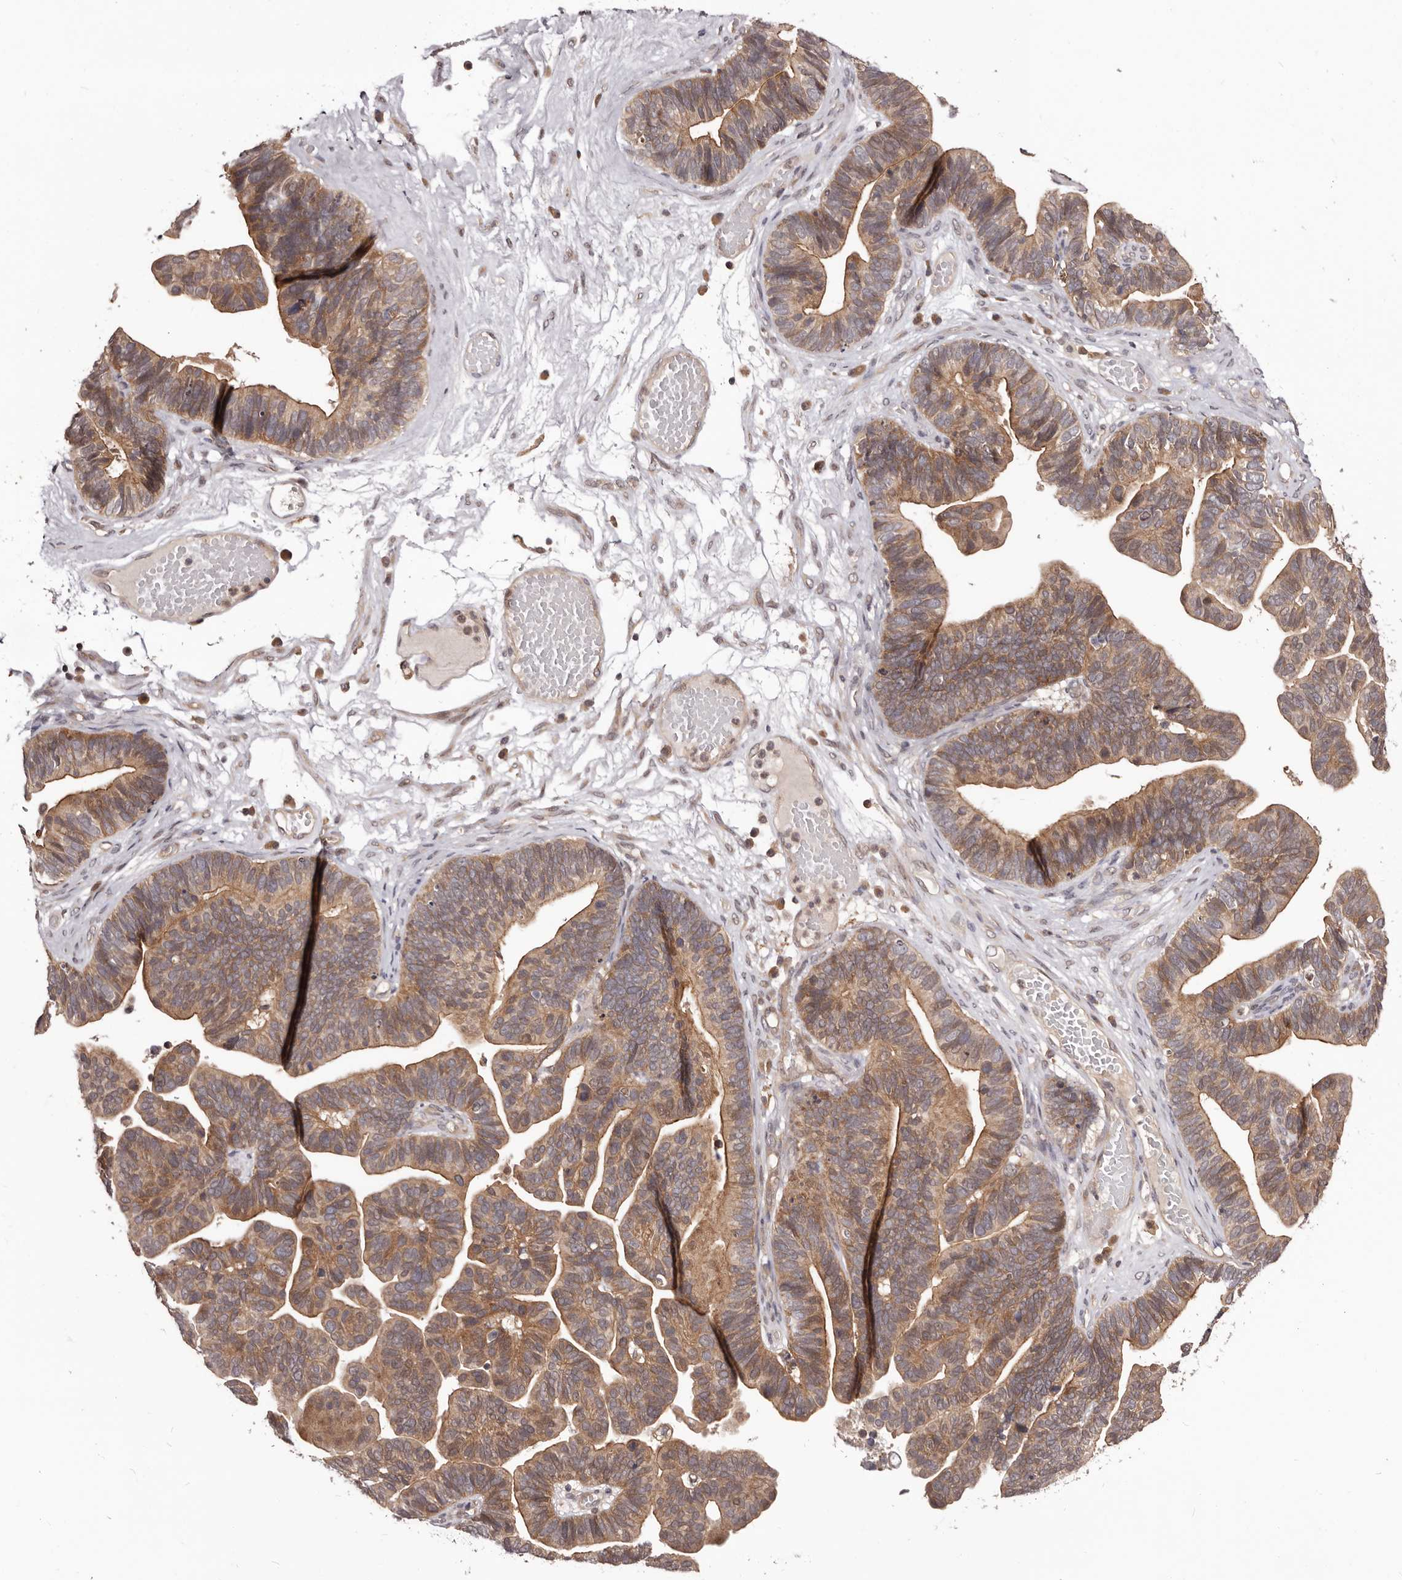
{"staining": {"intensity": "moderate", "quantity": ">75%", "location": "cytoplasmic/membranous"}, "tissue": "ovarian cancer", "cell_type": "Tumor cells", "image_type": "cancer", "snomed": [{"axis": "morphology", "description": "Cystadenocarcinoma, serous, NOS"}, {"axis": "topography", "description": "Ovary"}], "caption": "Tumor cells show medium levels of moderate cytoplasmic/membranous staining in approximately >75% of cells in human ovarian cancer.", "gene": "MDP1", "patient": {"sex": "female", "age": 56}}